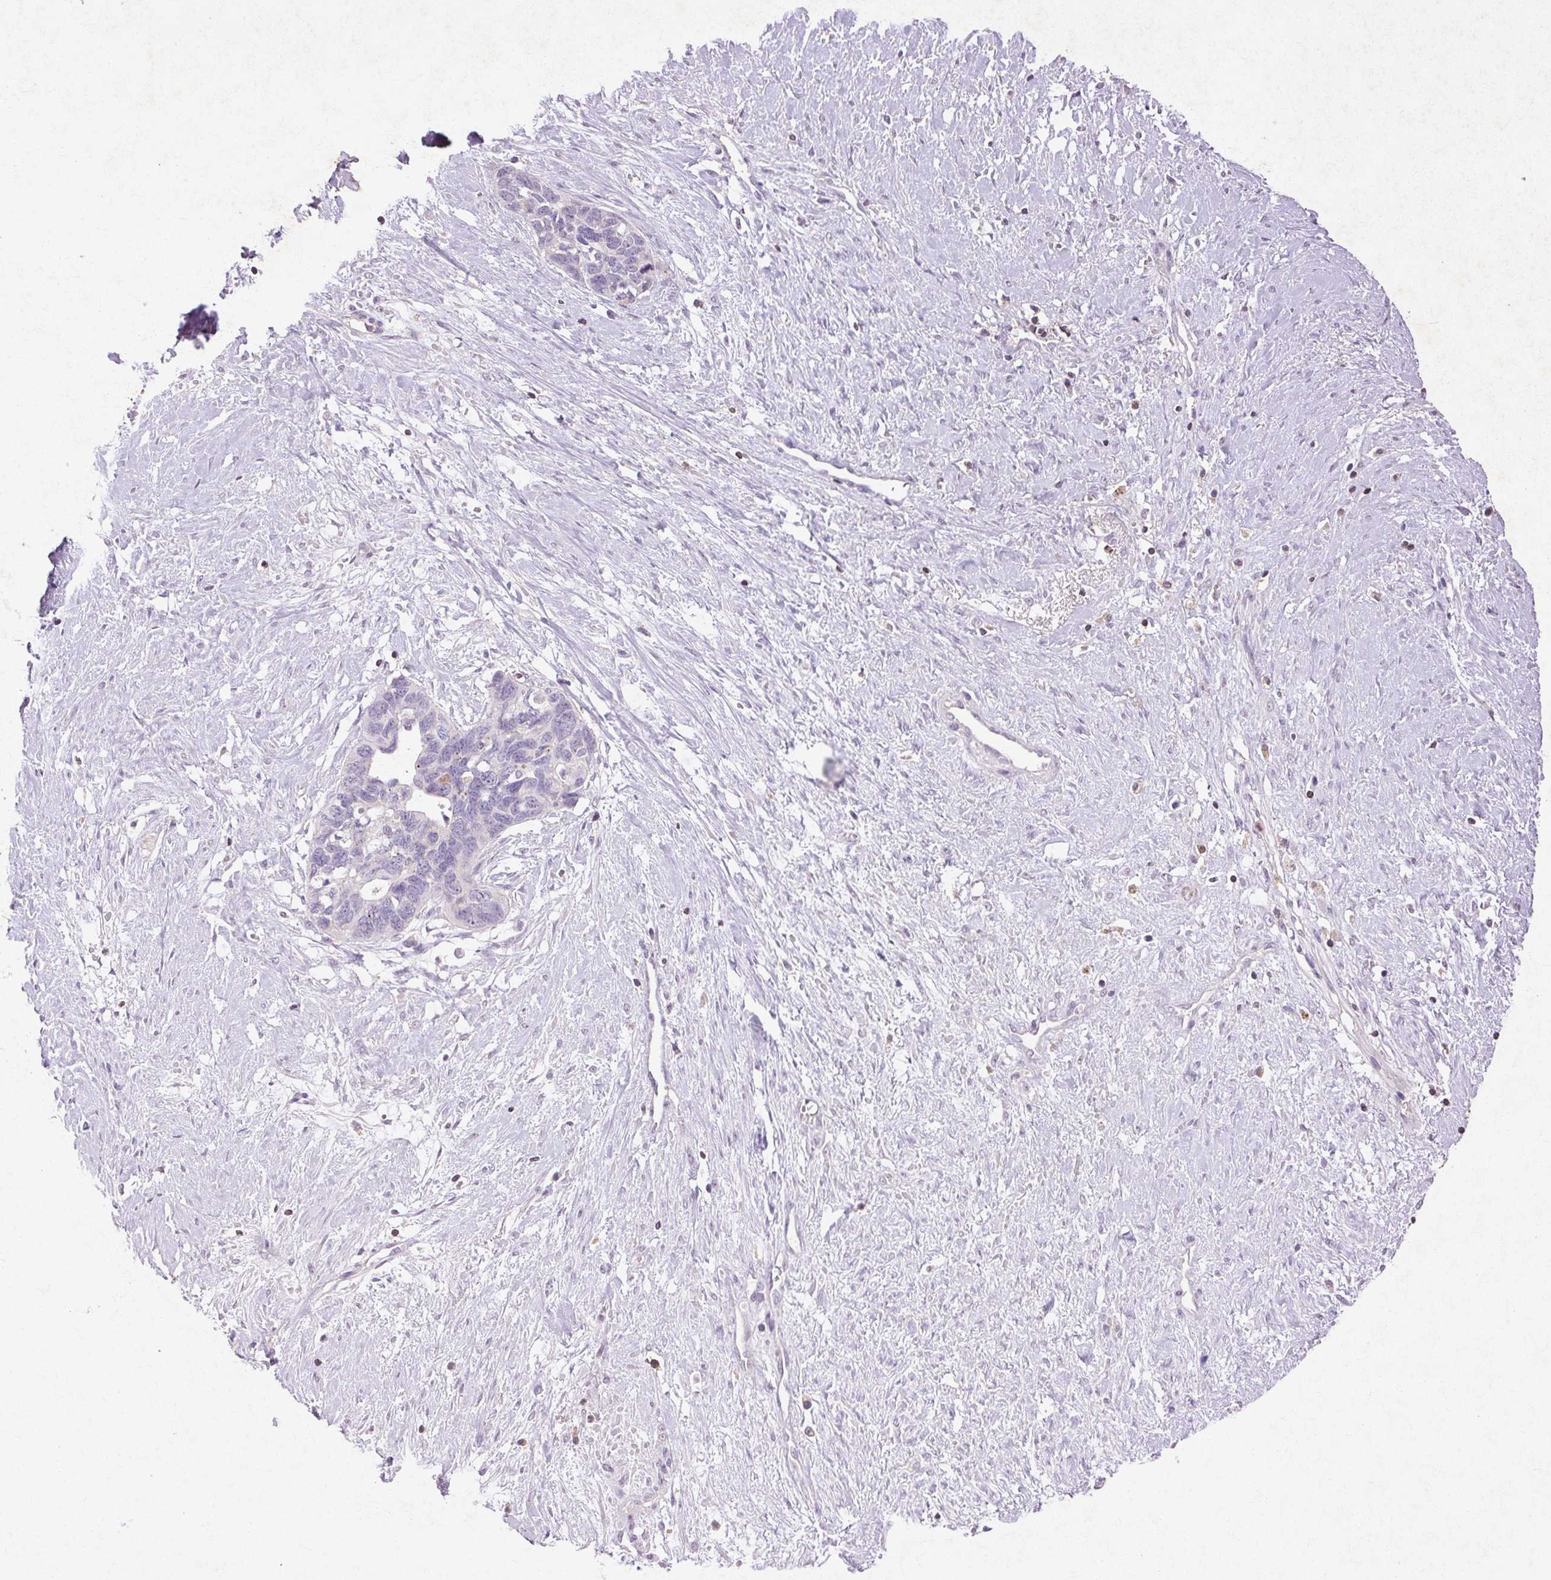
{"staining": {"intensity": "negative", "quantity": "none", "location": "none"}, "tissue": "ovarian cancer", "cell_type": "Tumor cells", "image_type": "cancer", "snomed": [{"axis": "morphology", "description": "Cystadenocarcinoma, serous, NOS"}, {"axis": "topography", "description": "Ovary"}], "caption": "Ovarian serous cystadenocarcinoma was stained to show a protein in brown. There is no significant expression in tumor cells. Nuclei are stained in blue.", "gene": "FNDC7", "patient": {"sex": "female", "age": 69}}